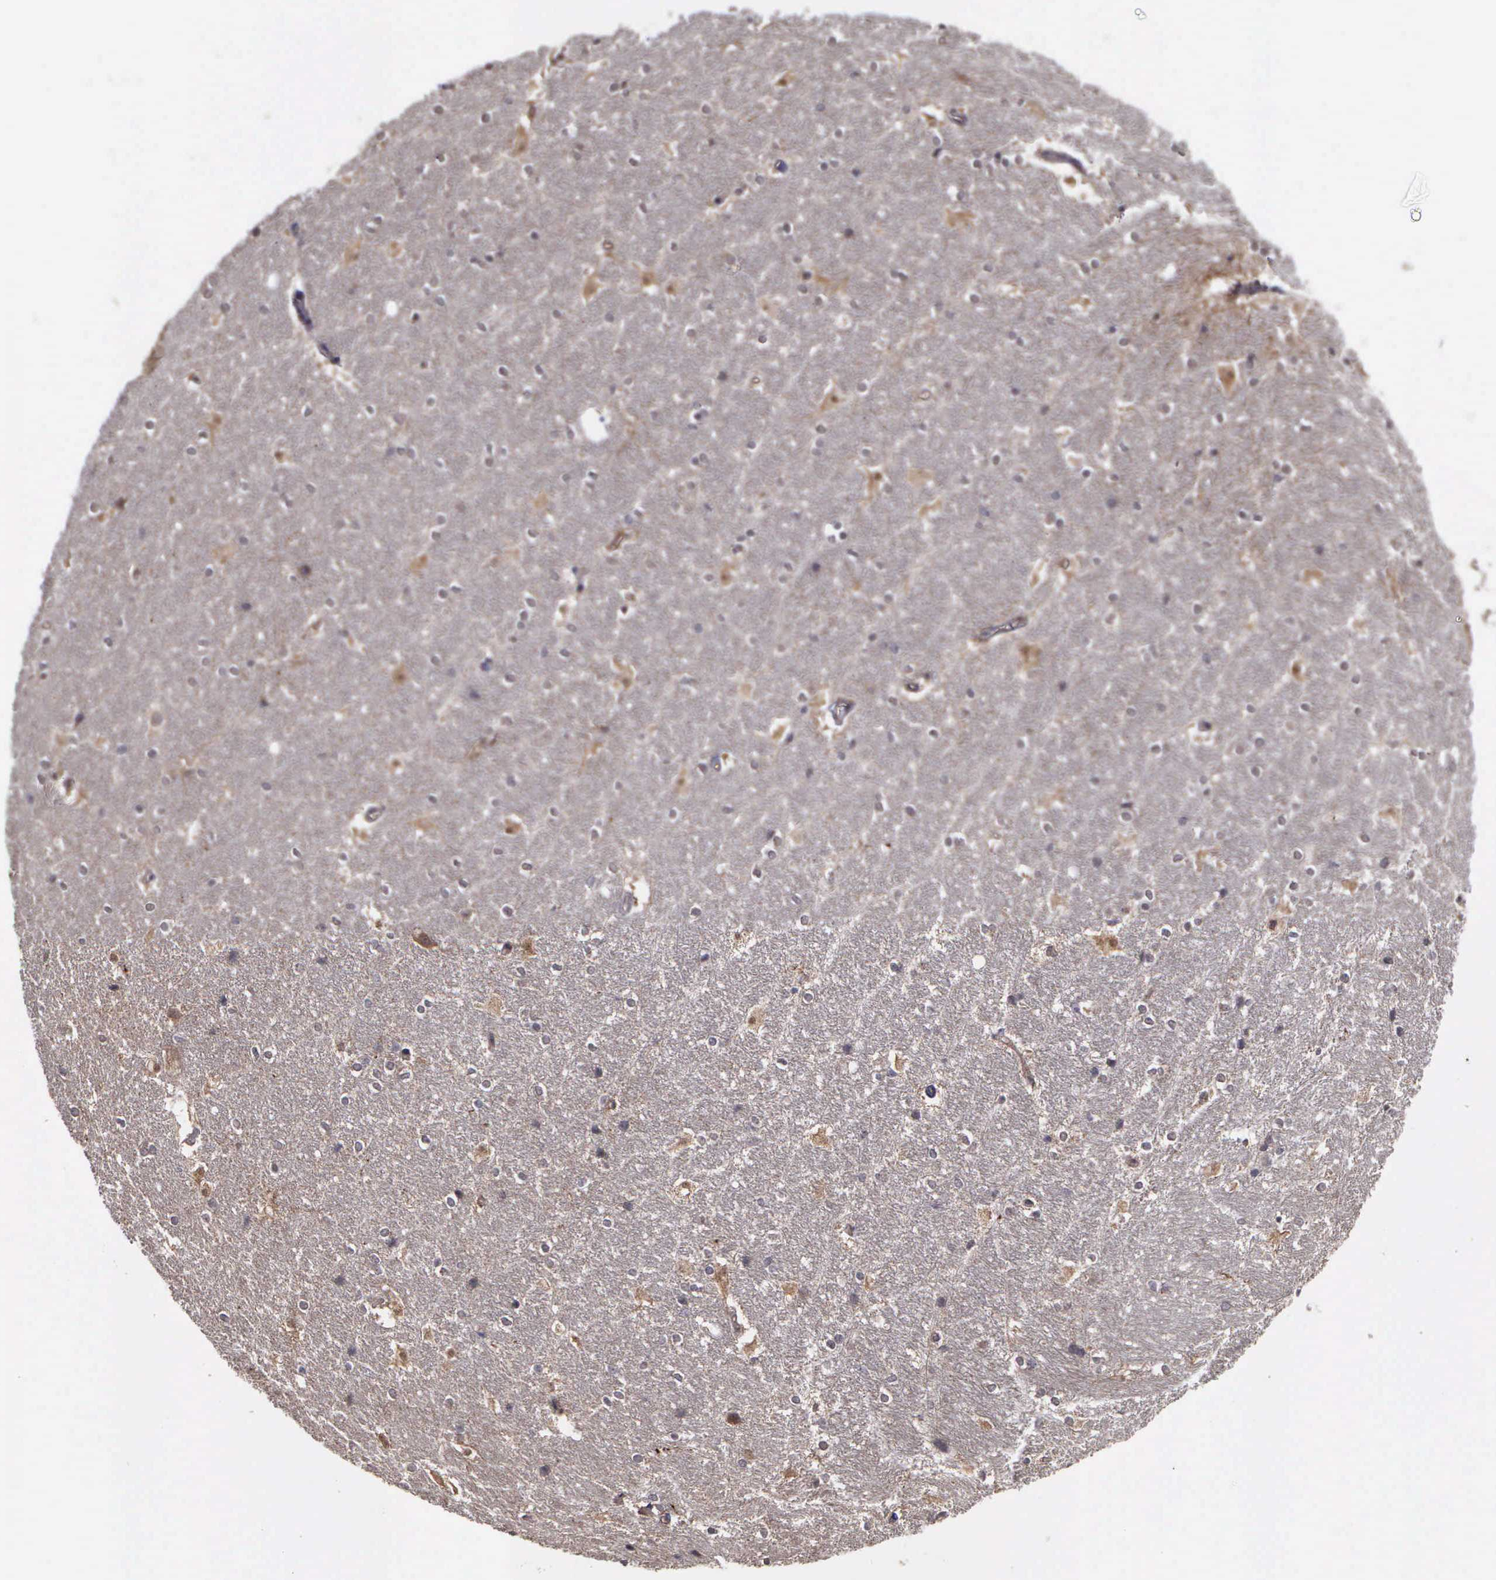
{"staining": {"intensity": "moderate", "quantity": ">75%", "location": "cytoplasmic/membranous"}, "tissue": "hippocampus", "cell_type": "Glial cells", "image_type": "normal", "snomed": [{"axis": "morphology", "description": "Normal tissue, NOS"}, {"axis": "topography", "description": "Hippocampus"}], "caption": "This is an image of immunohistochemistry staining of normal hippocampus, which shows moderate expression in the cytoplasmic/membranous of glial cells.", "gene": "MAP3K9", "patient": {"sex": "female", "age": 19}}